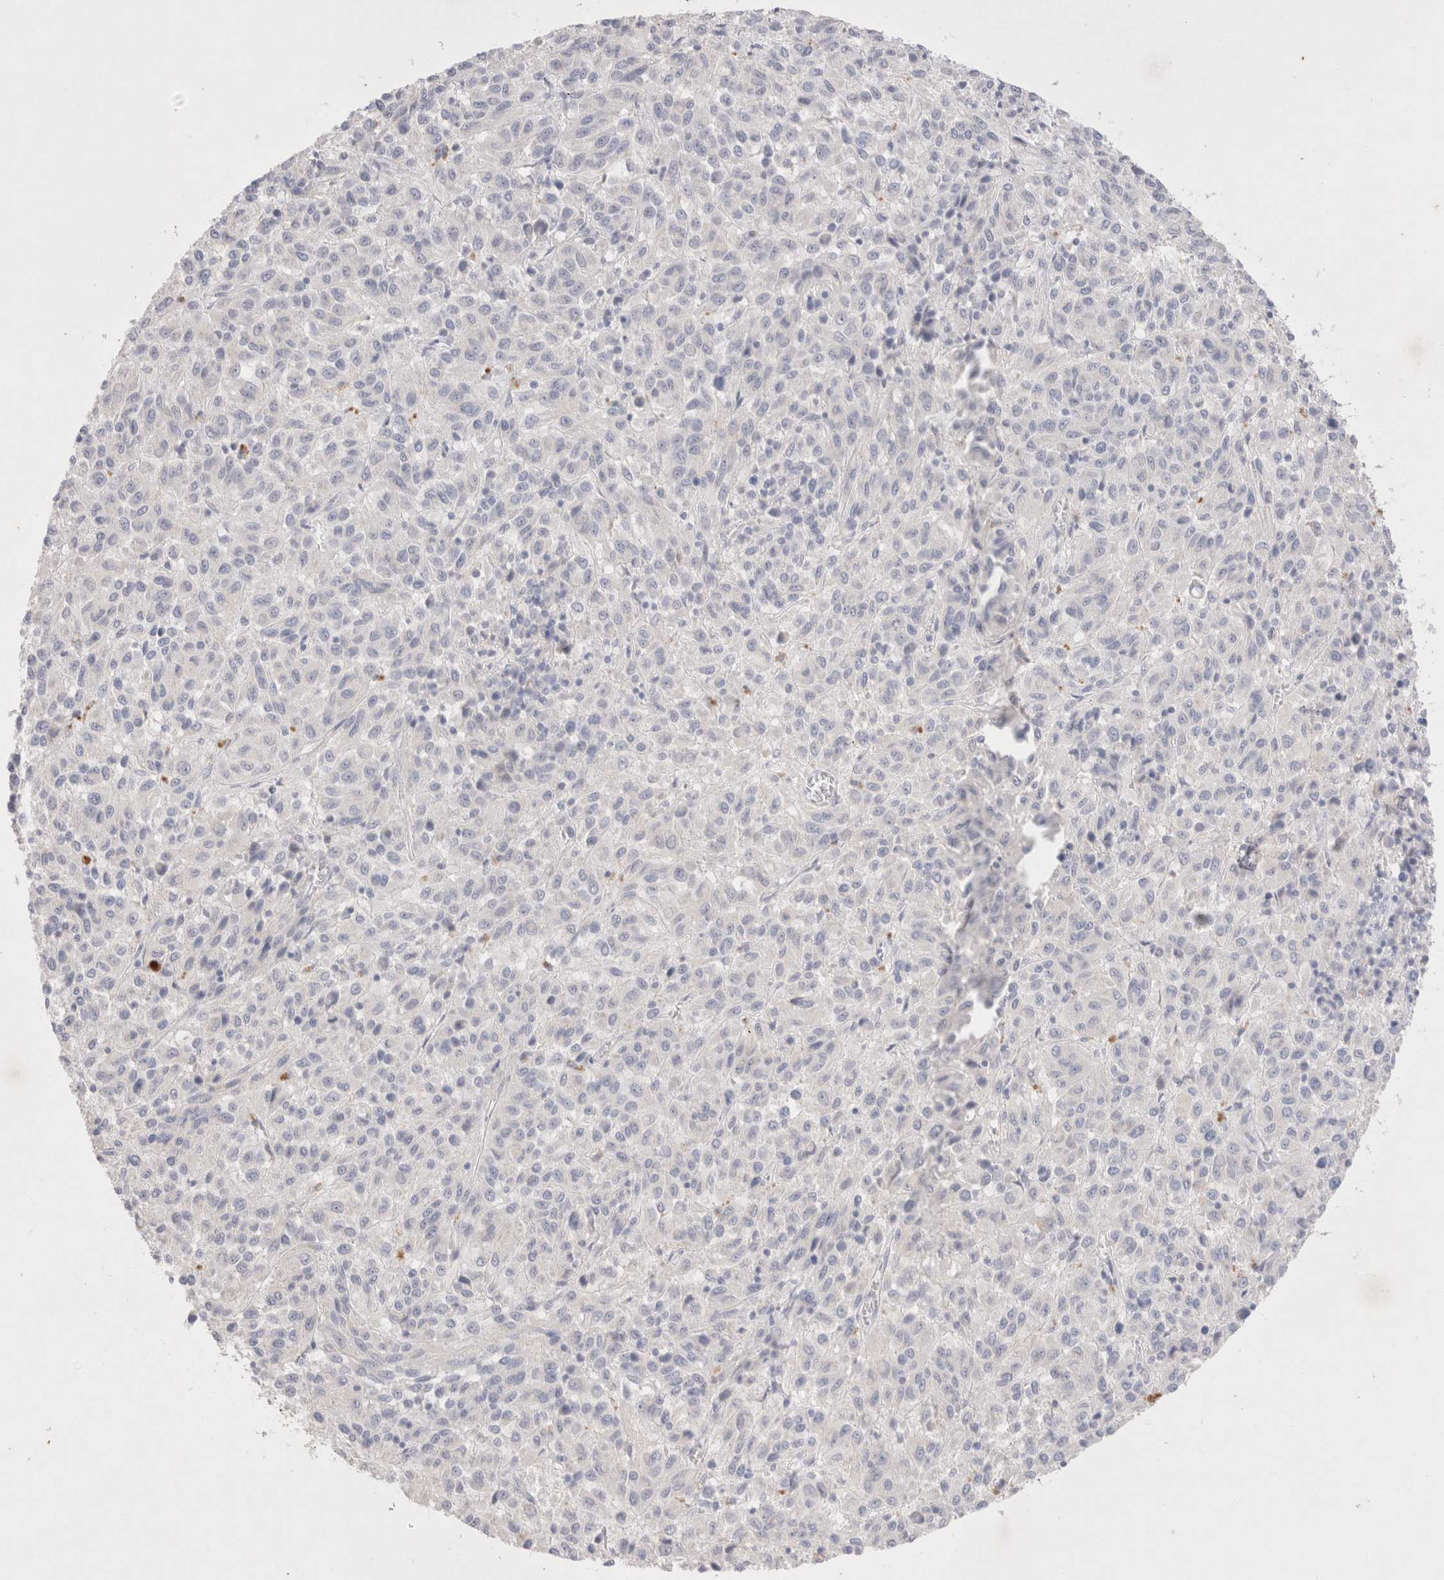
{"staining": {"intensity": "negative", "quantity": "none", "location": "none"}, "tissue": "melanoma", "cell_type": "Tumor cells", "image_type": "cancer", "snomed": [{"axis": "morphology", "description": "Malignant melanoma, Metastatic site"}, {"axis": "topography", "description": "Lung"}], "caption": "IHC micrograph of human melanoma stained for a protein (brown), which displays no positivity in tumor cells.", "gene": "EPCAM", "patient": {"sex": "male", "age": 64}}